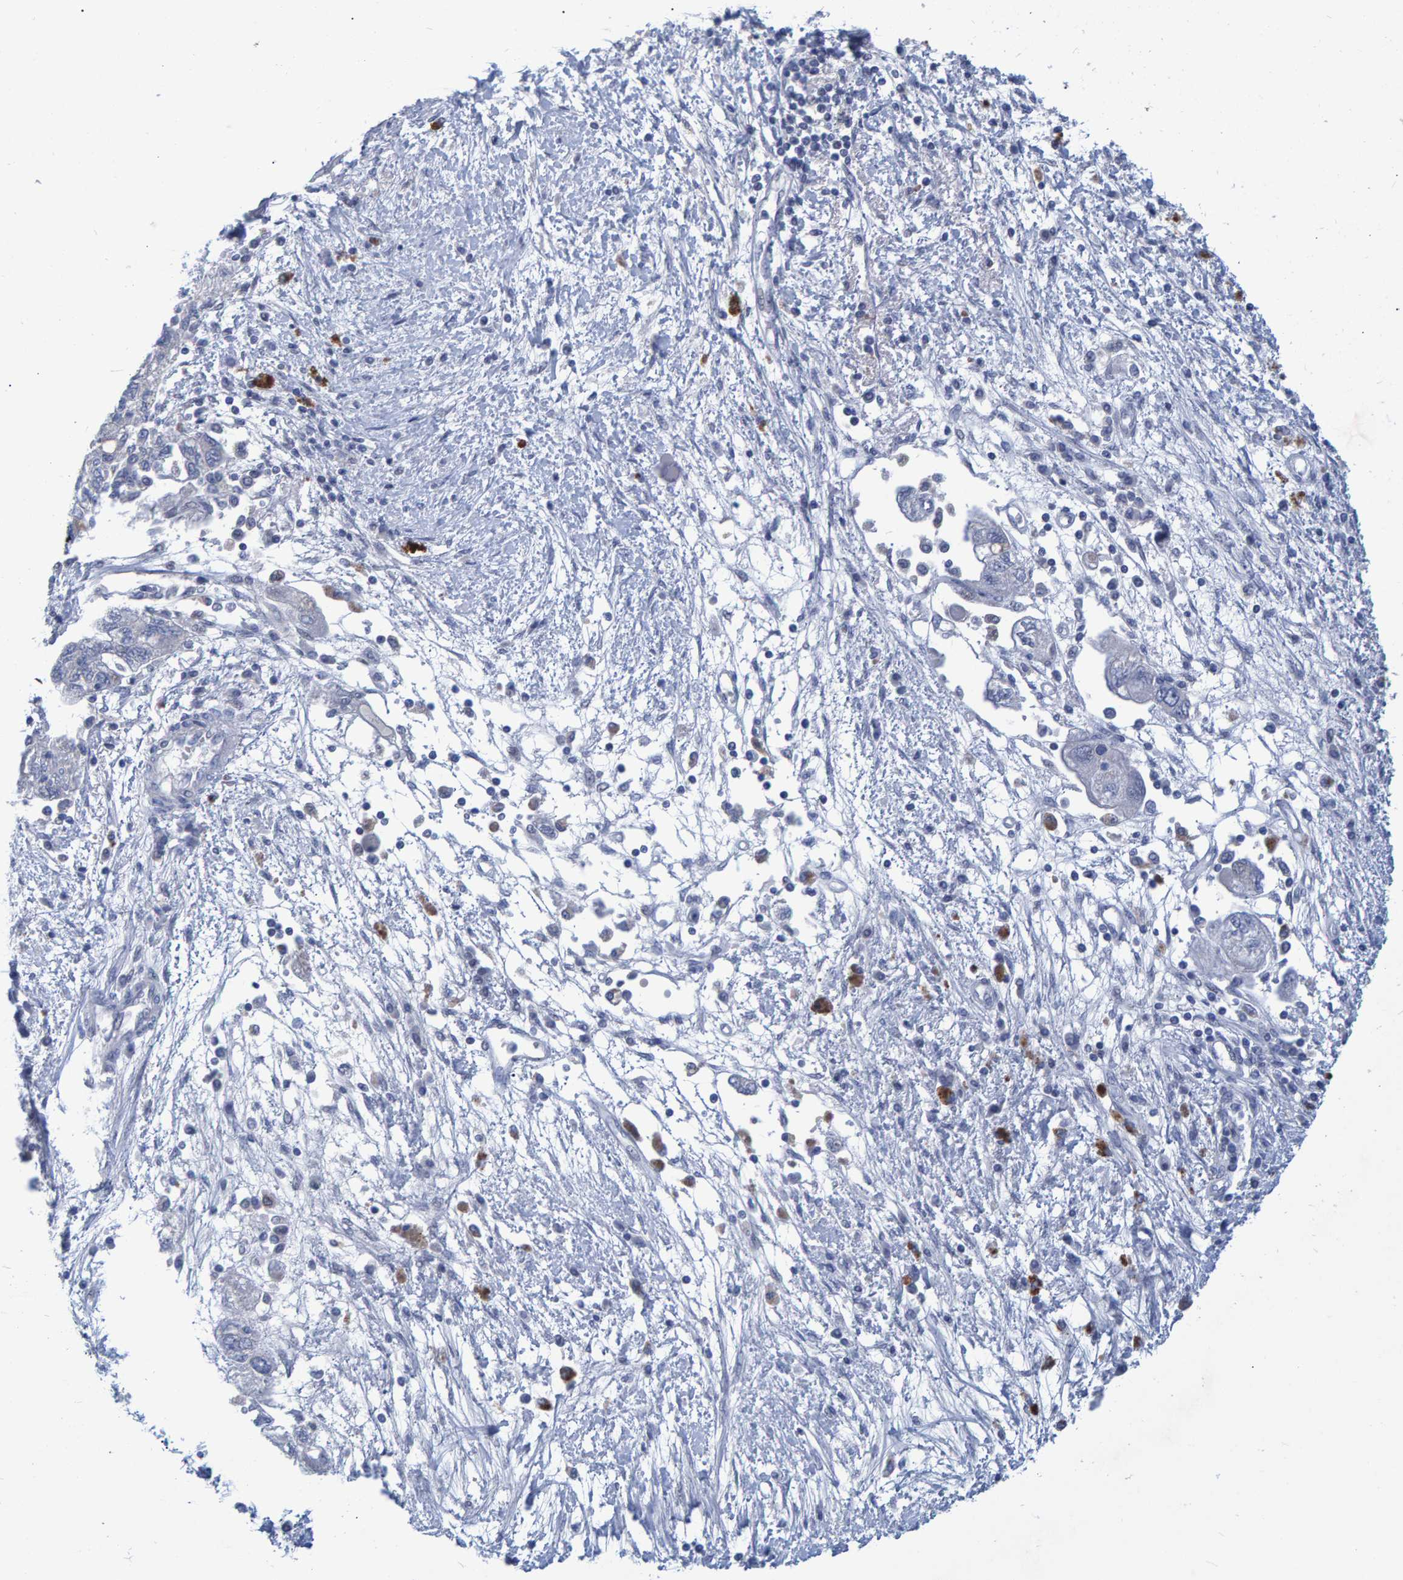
{"staining": {"intensity": "negative", "quantity": "none", "location": "none"}, "tissue": "ovarian cancer", "cell_type": "Tumor cells", "image_type": "cancer", "snomed": [{"axis": "morphology", "description": "Carcinoma, NOS"}, {"axis": "morphology", "description": "Cystadenocarcinoma, serous, NOS"}, {"axis": "topography", "description": "Ovary"}], "caption": "Immunohistochemical staining of human ovarian serous cystadenocarcinoma reveals no significant expression in tumor cells. The staining is performed using DAB brown chromogen with nuclei counter-stained in using hematoxylin.", "gene": "PROCA1", "patient": {"sex": "female", "age": 69}}